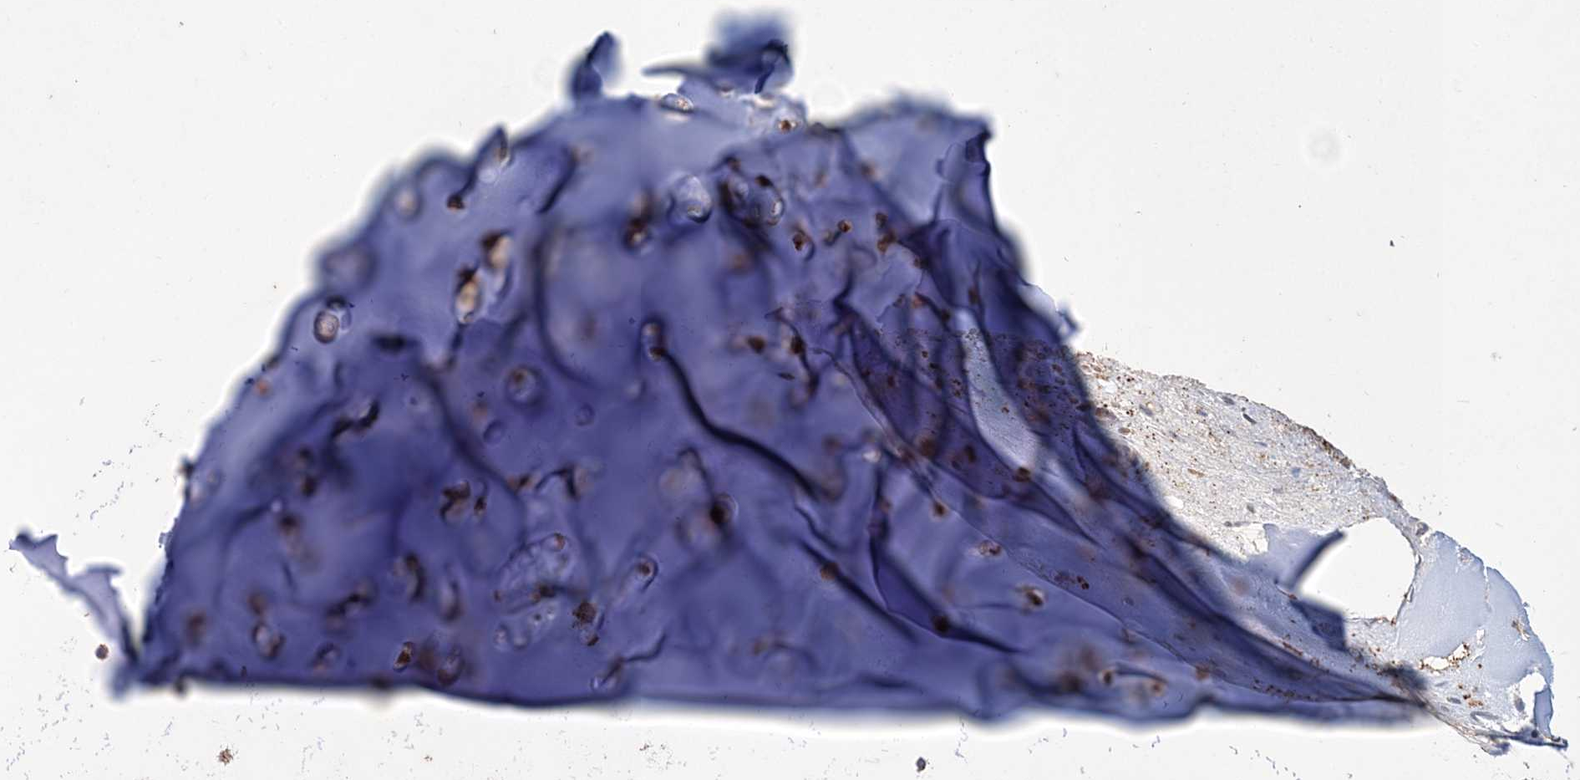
{"staining": {"intensity": "negative", "quantity": "none", "location": "none"}, "tissue": "adipose tissue", "cell_type": "Adipocytes", "image_type": "normal", "snomed": [{"axis": "morphology", "description": "Normal tissue, NOS"}, {"axis": "morphology", "description": "Basal cell carcinoma"}, {"axis": "topography", "description": "Cartilage tissue"}, {"axis": "topography", "description": "Nasopharynx"}, {"axis": "topography", "description": "Oral tissue"}], "caption": "Immunohistochemistry histopathology image of normal adipose tissue: adipose tissue stained with DAB (3,3'-diaminobenzidine) displays no significant protein expression in adipocytes.", "gene": "TSPEAR", "patient": {"sex": "female", "age": 77}}